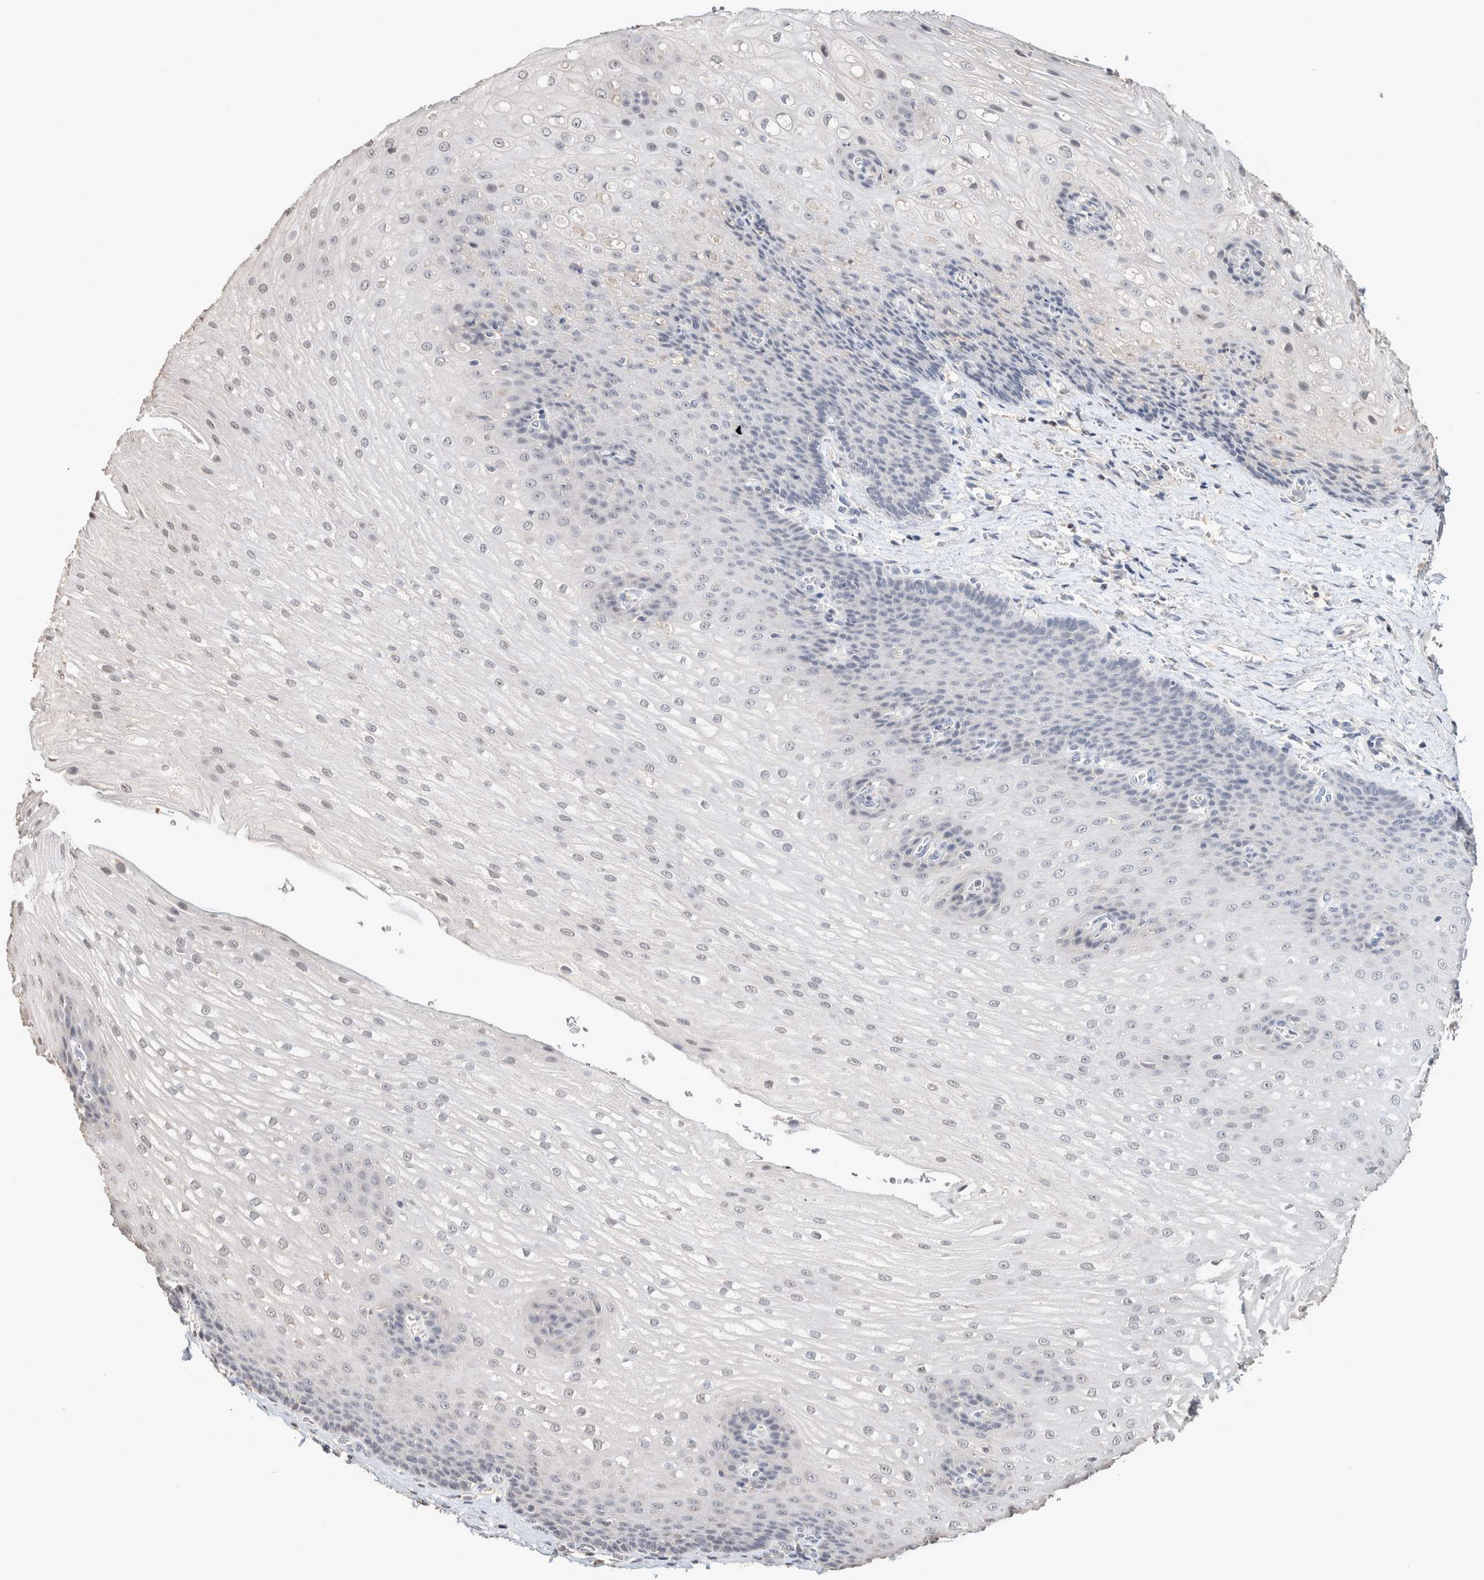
{"staining": {"intensity": "negative", "quantity": "none", "location": "none"}, "tissue": "esophagus", "cell_type": "Squamous epithelial cells", "image_type": "normal", "snomed": [{"axis": "morphology", "description": "Normal tissue, NOS"}, {"axis": "topography", "description": "Esophagus"}], "caption": "Immunohistochemistry (IHC) photomicrograph of benign human esophagus stained for a protein (brown), which reveals no expression in squamous epithelial cells.", "gene": "CRAT", "patient": {"sex": "male", "age": 48}}